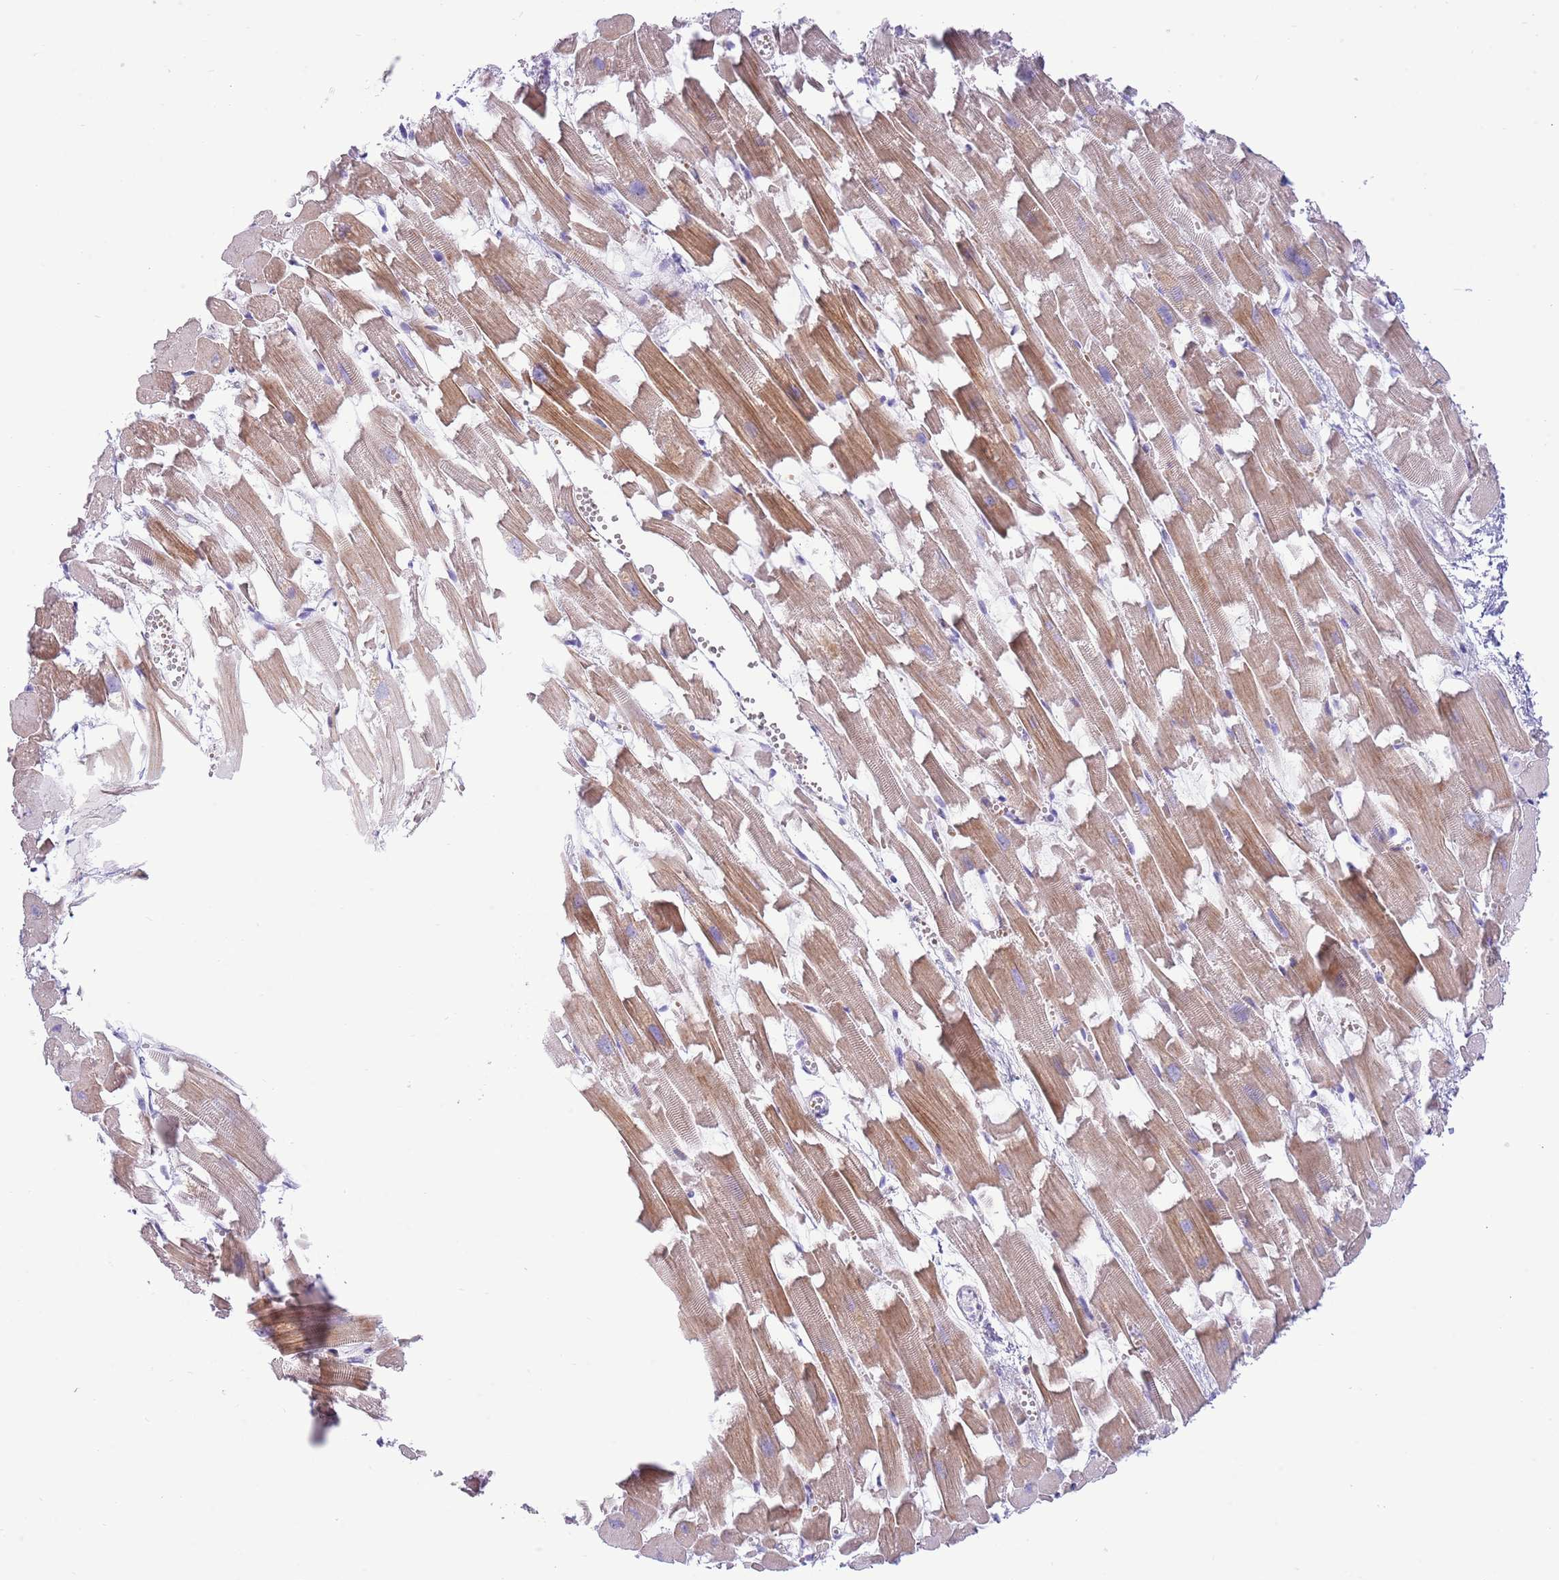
{"staining": {"intensity": "moderate", "quantity": ">75%", "location": "cytoplasmic/membranous"}, "tissue": "heart muscle", "cell_type": "Cardiomyocytes", "image_type": "normal", "snomed": [{"axis": "morphology", "description": "Normal tissue, NOS"}, {"axis": "topography", "description": "Heart"}], "caption": "Protein staining by immunohistochemistry exhibits moderate cytoplasmic/membranous expression in about >75% of cardiomyocytes in normal heart muscle. Ihc stains the protein of interest in brown and the nuclei are stained blue.", "gene": "OR4Q3", "patient": {"sex": "female", "age": 64}}